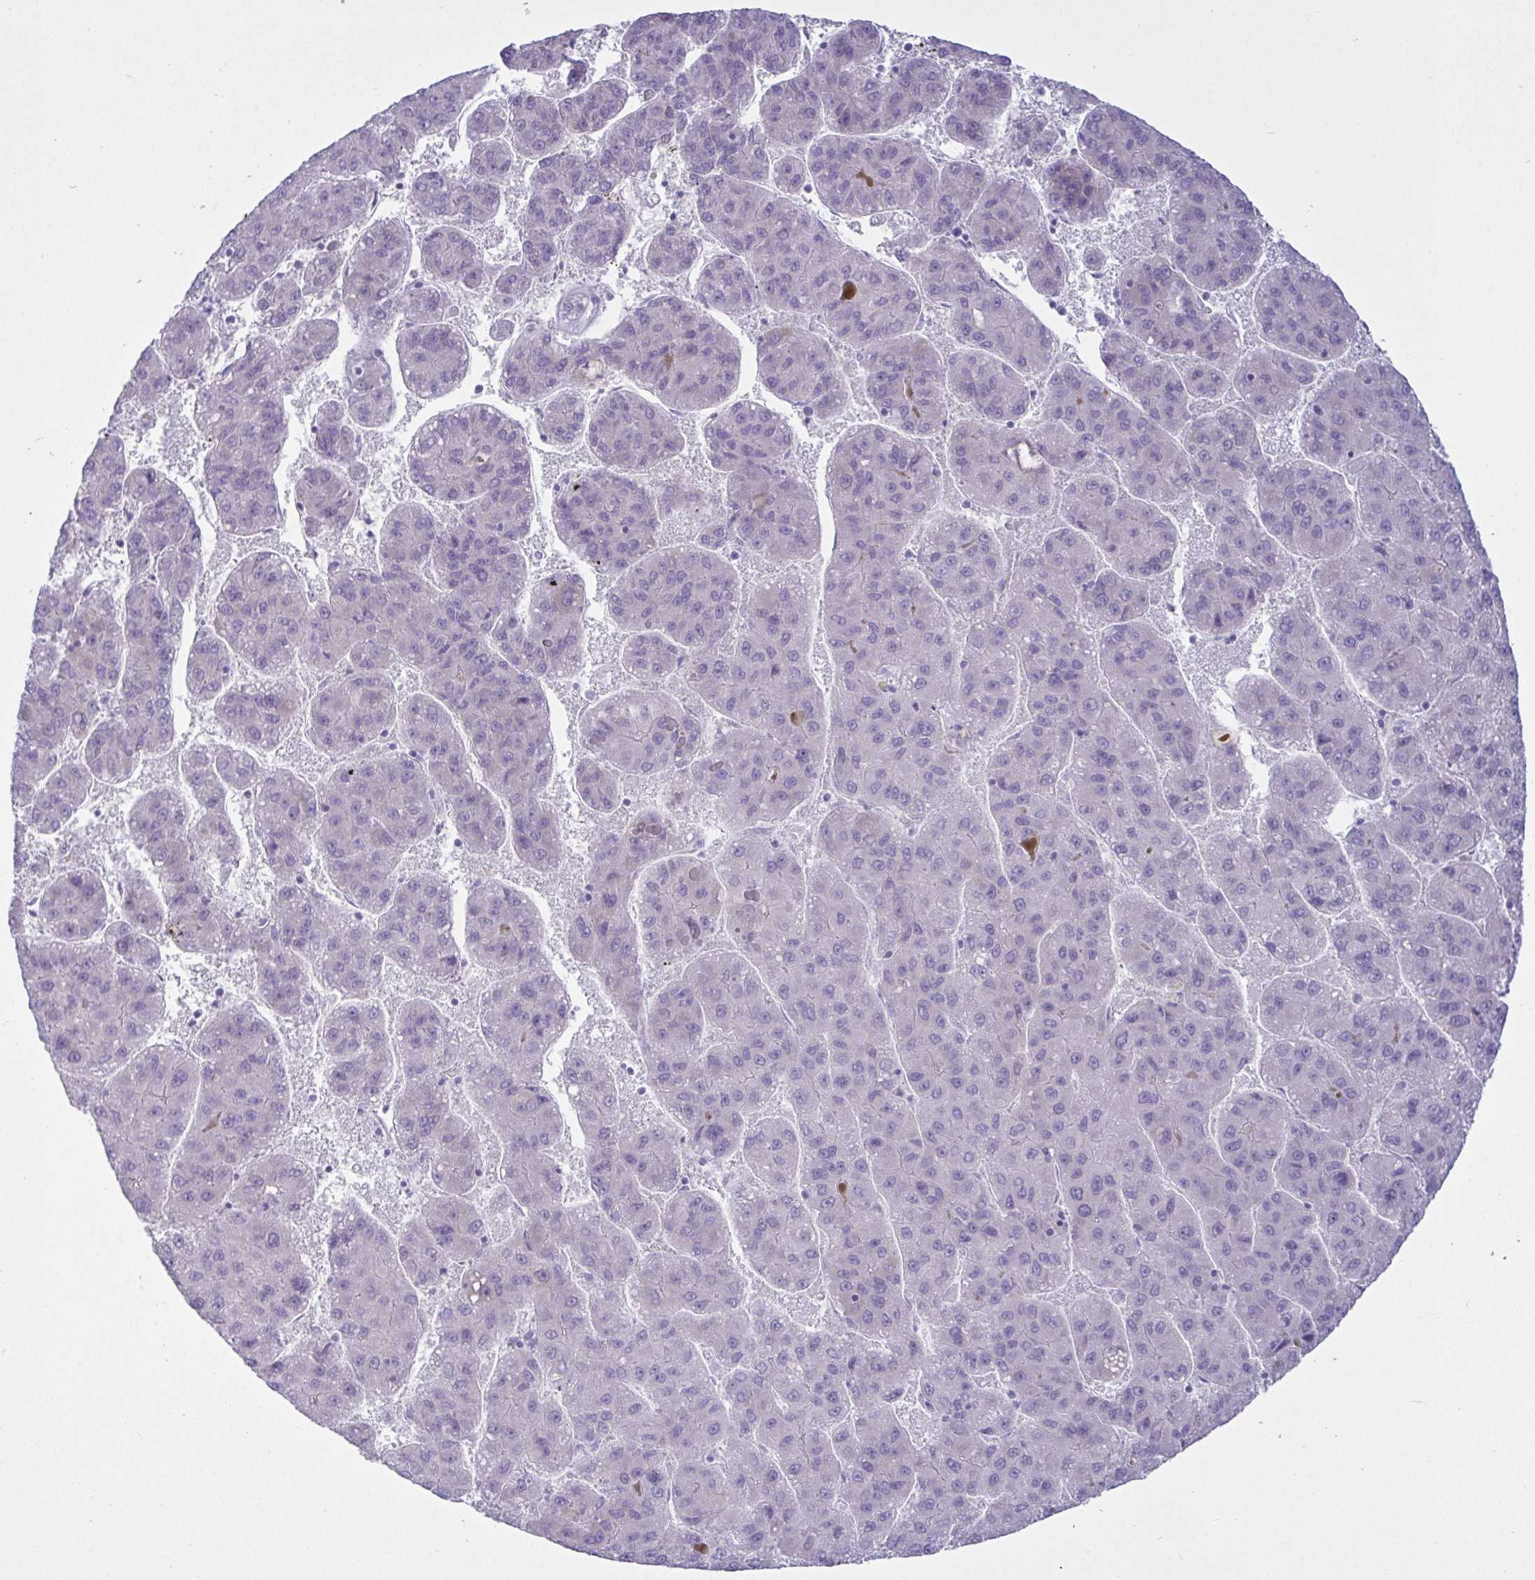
{"staining": {"intensity": "negative", "quantity": "none", "location": "none"}, "tissue": "liver cancer", "cell_type": "Tumor cells", "image_type": "cancer", "snomed": [{"axis": "morphology", "description": "Carcinoma, Hepatocellular, NOS"}, {"axis": "topography", "description": "Liver"}], "caption": "DAB immunohistochemical staining of human liver cancer exhibits no significant expression in tumor cells.", "gene": "C4orf33", "patient": {"sex": "female", "age": 82}}